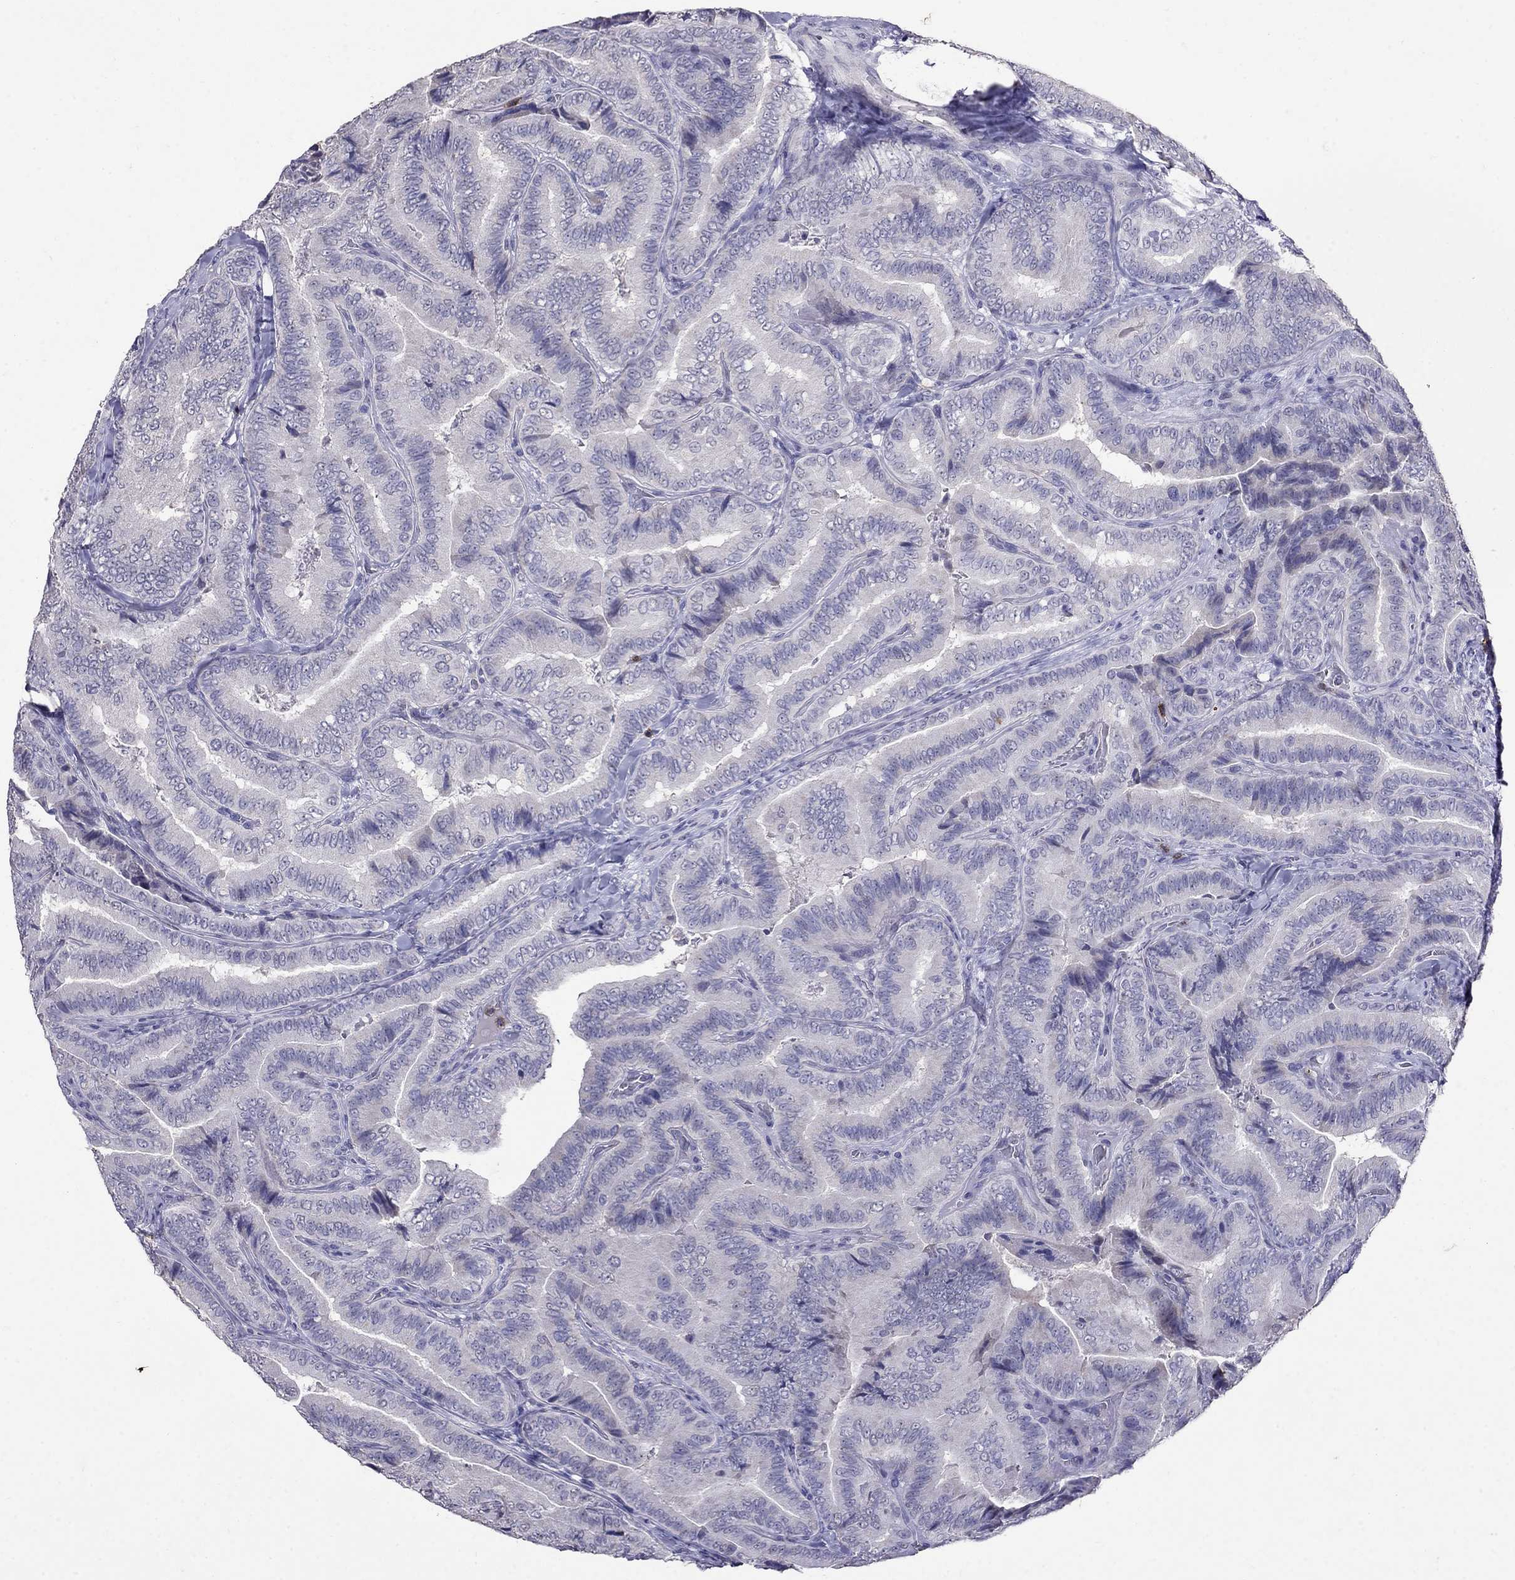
{"staining": {"intensity": "negative", "quantity": "none", "location": "none"}, "tissue": "thyroid cancer", "cell_type": "Tumor cells", "image_type": "cancer", "snomed": [{"axis": "morphology", "description": "Papillary adenocarcinoma, NOS"}, {"axis": "topography", "description": "Thyroid gland"}], "caption": "A histopathology image of human thyroid cancer (papillary adenocarcinoma) is negative for staining in tumor cells.", "gene": "CD8B", "patient": {"sex": "male", "age": 61}}